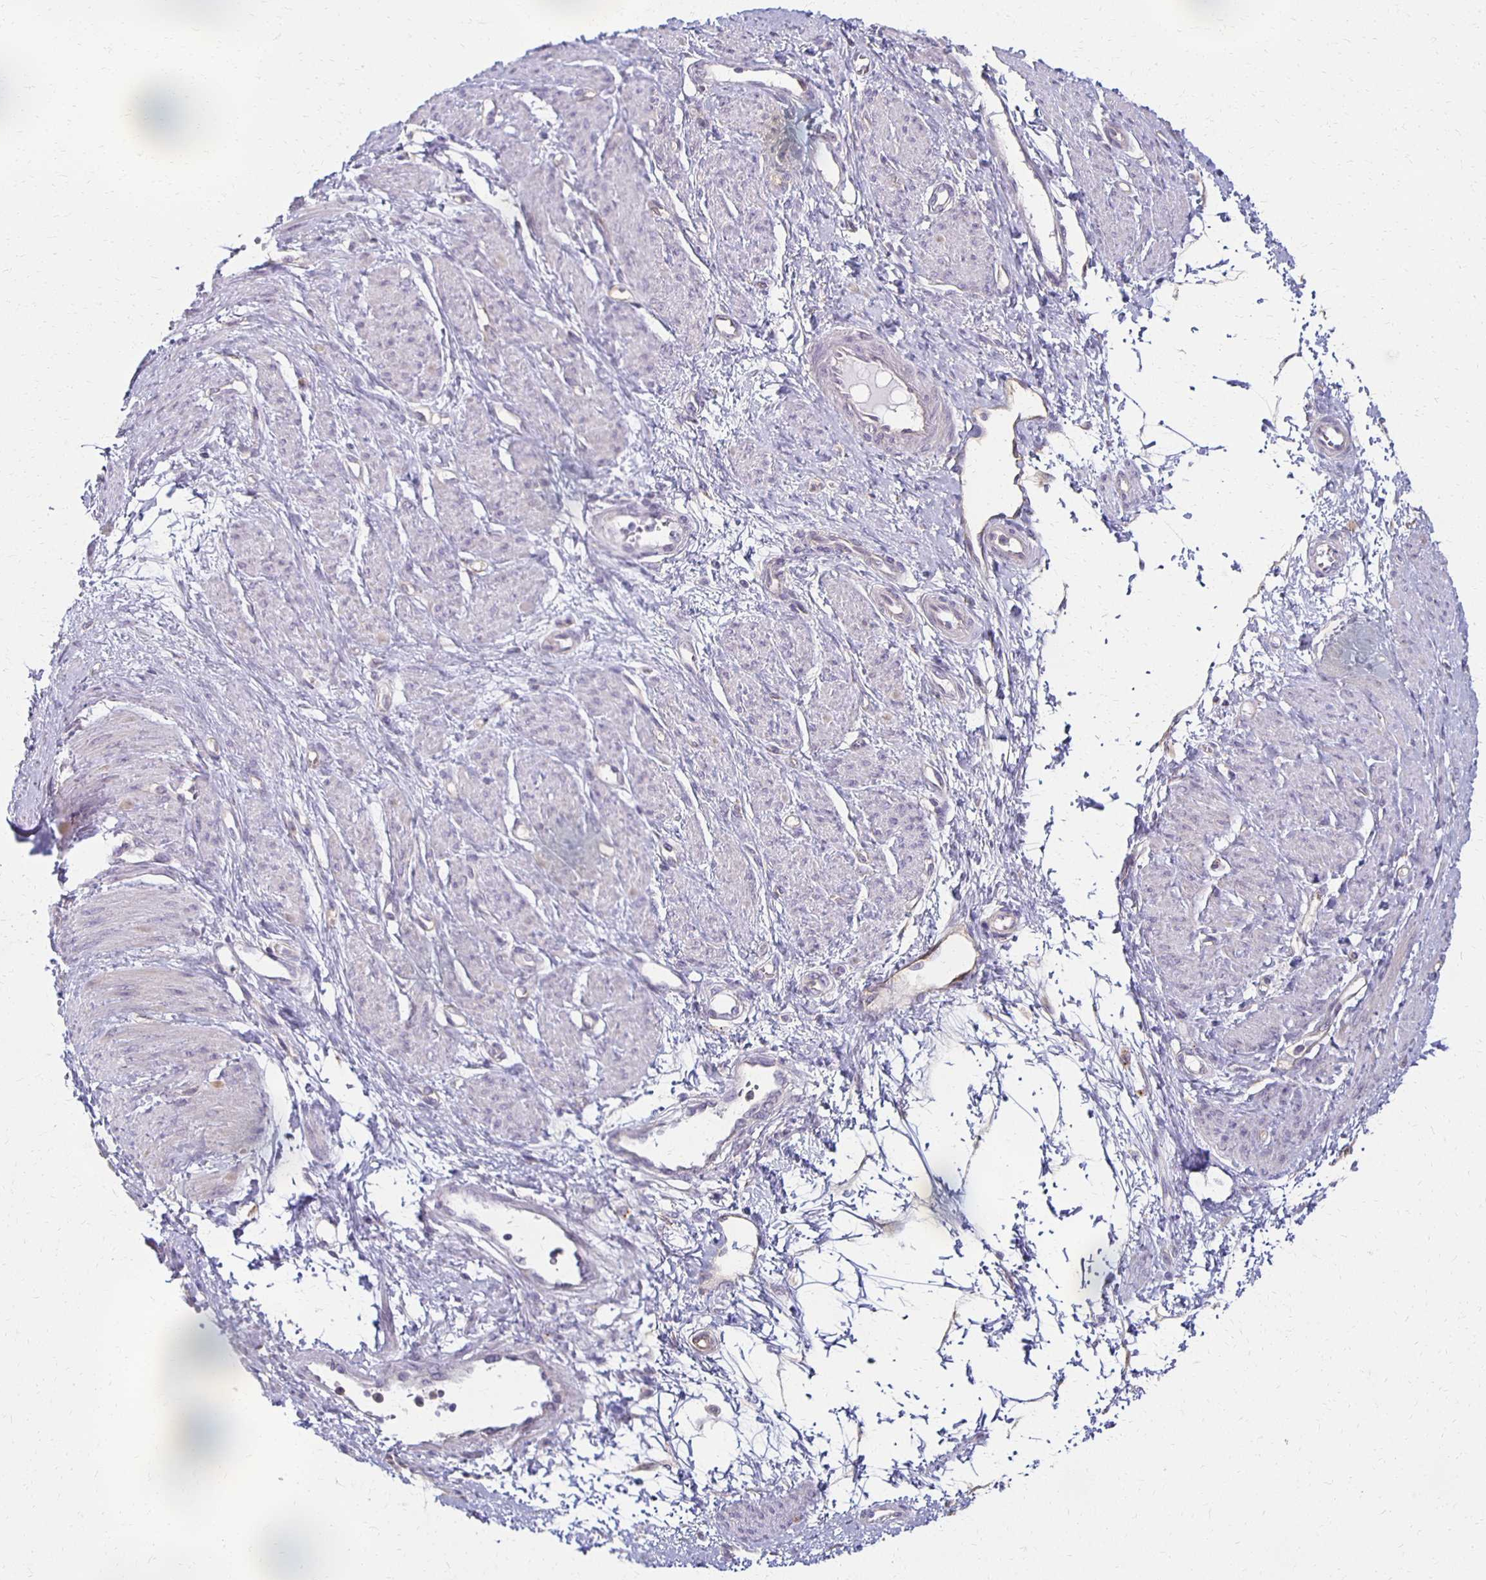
{"staining": {"intensity": "negative", "quantity": "none", "location": "none"}, "tissue": "smooth muscle", "cell_type": "Smooth muscle cells", "image_type": "normal", "snomed": [{"axis": "morphology", "description": "Normal tissue, NOS"}, {"axis": "topography", "description": "Smooth muscle"}, {"axis": "topography", "description": "Uterus"}], "caption": "Immunohistochemistry (IHC) of normal human smooth muscle shows no staining in smooth muscle cells.", "gene": "GPX4", "patient": {"sex": "female", "age": 39}}